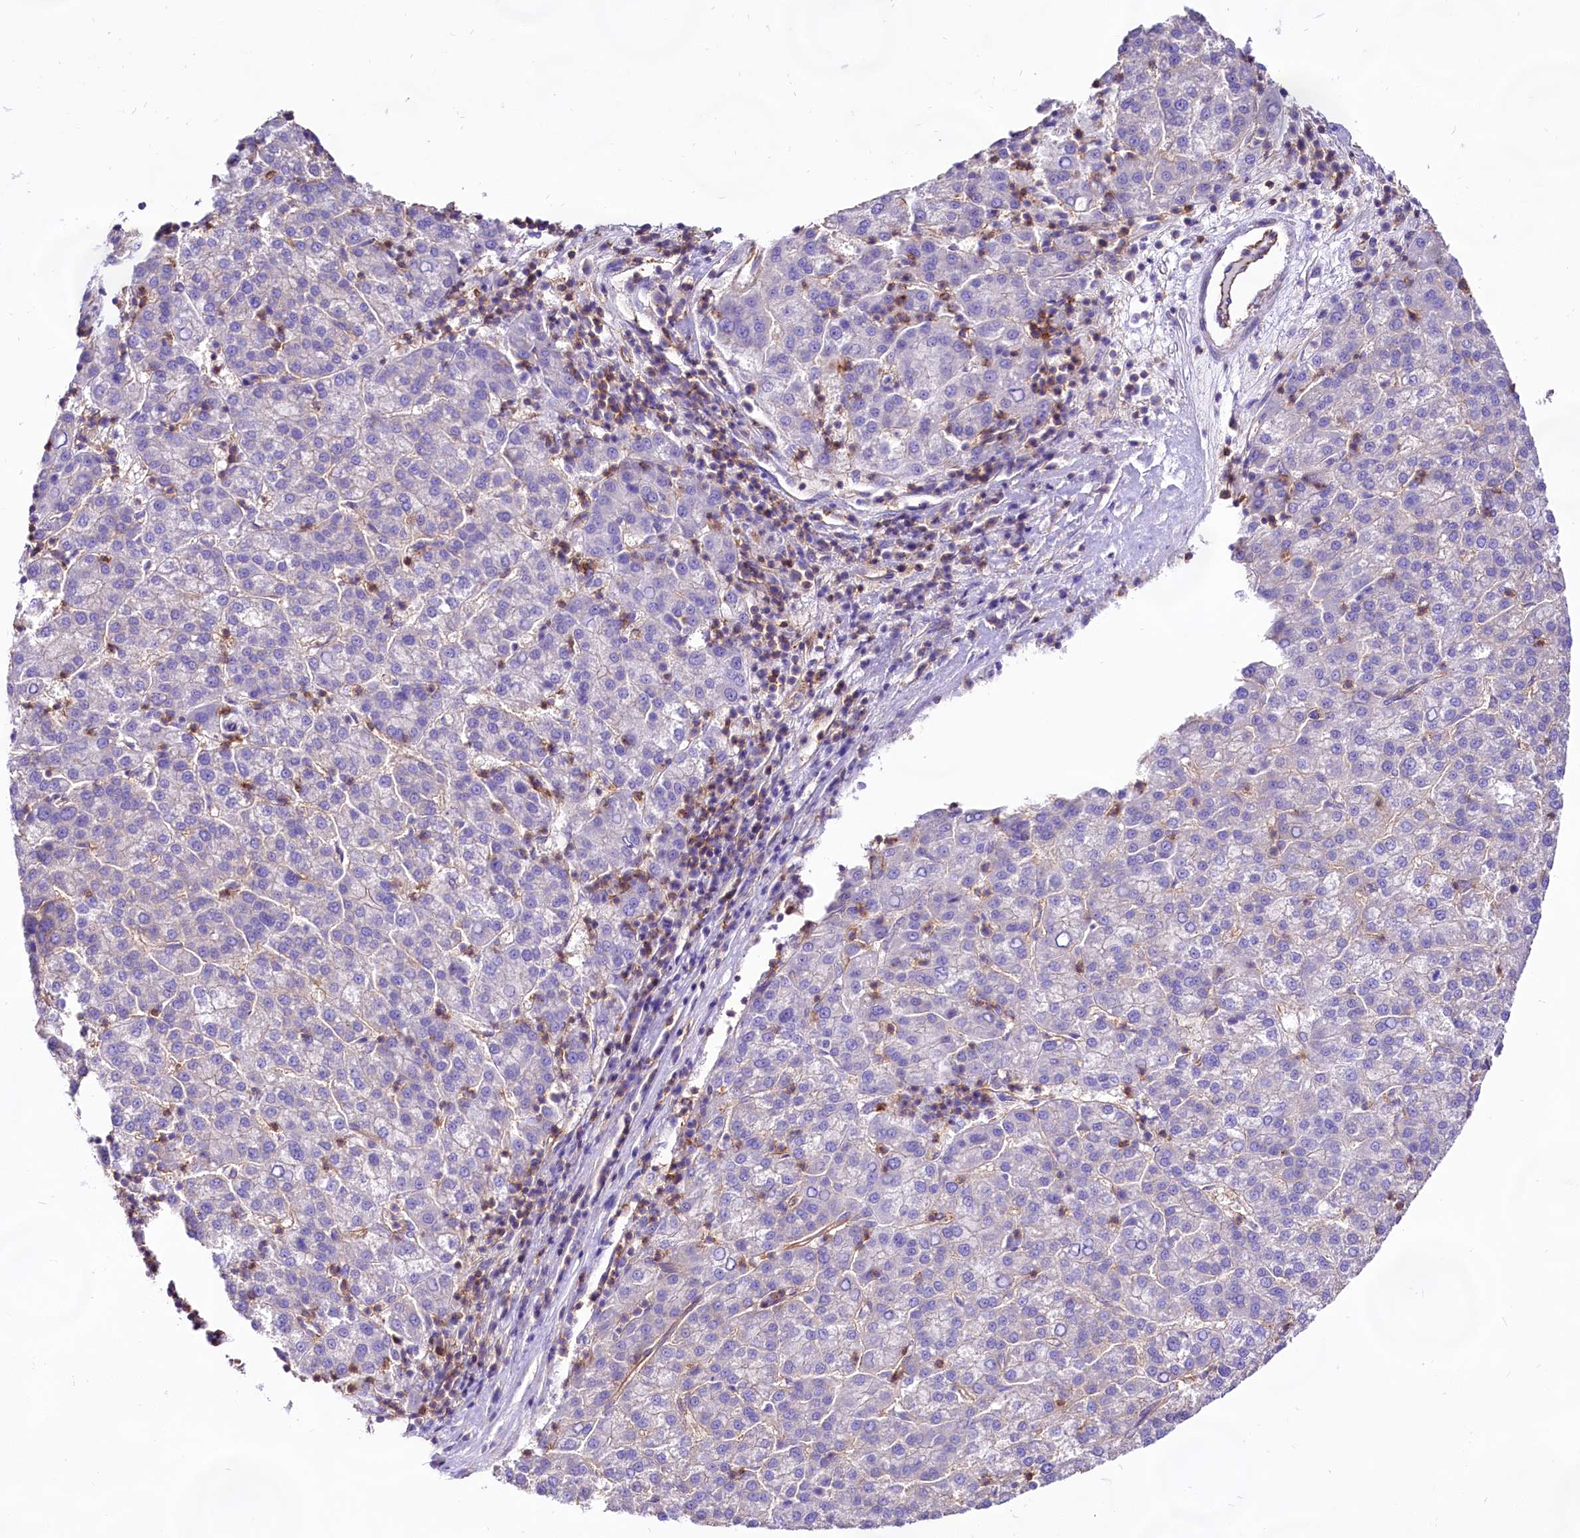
{"staining": {"intensity": "negative", "quantity": "none", "location": "none"}, "tissue": "liver cancer", "cell_type": "Tumor cells", "image_type": "cancer", "snomed": [{"axis": "morphology", "description": "Carcinoma, Hepatocellular, NOS"}, {"axis": "topography", "description": "Liver"}], "caption": "High magnification brightfield microscopy of hepatocellular carcinoma (liver) stained with DAB (brown) and counterstained with hematoxylin (blue): tumor cells show no significant positivity. (DAB IHC visualized using brightfield microscopy, high magnification).", "gene": "CD99", "patient": {"sex": "female", "age": 58}}